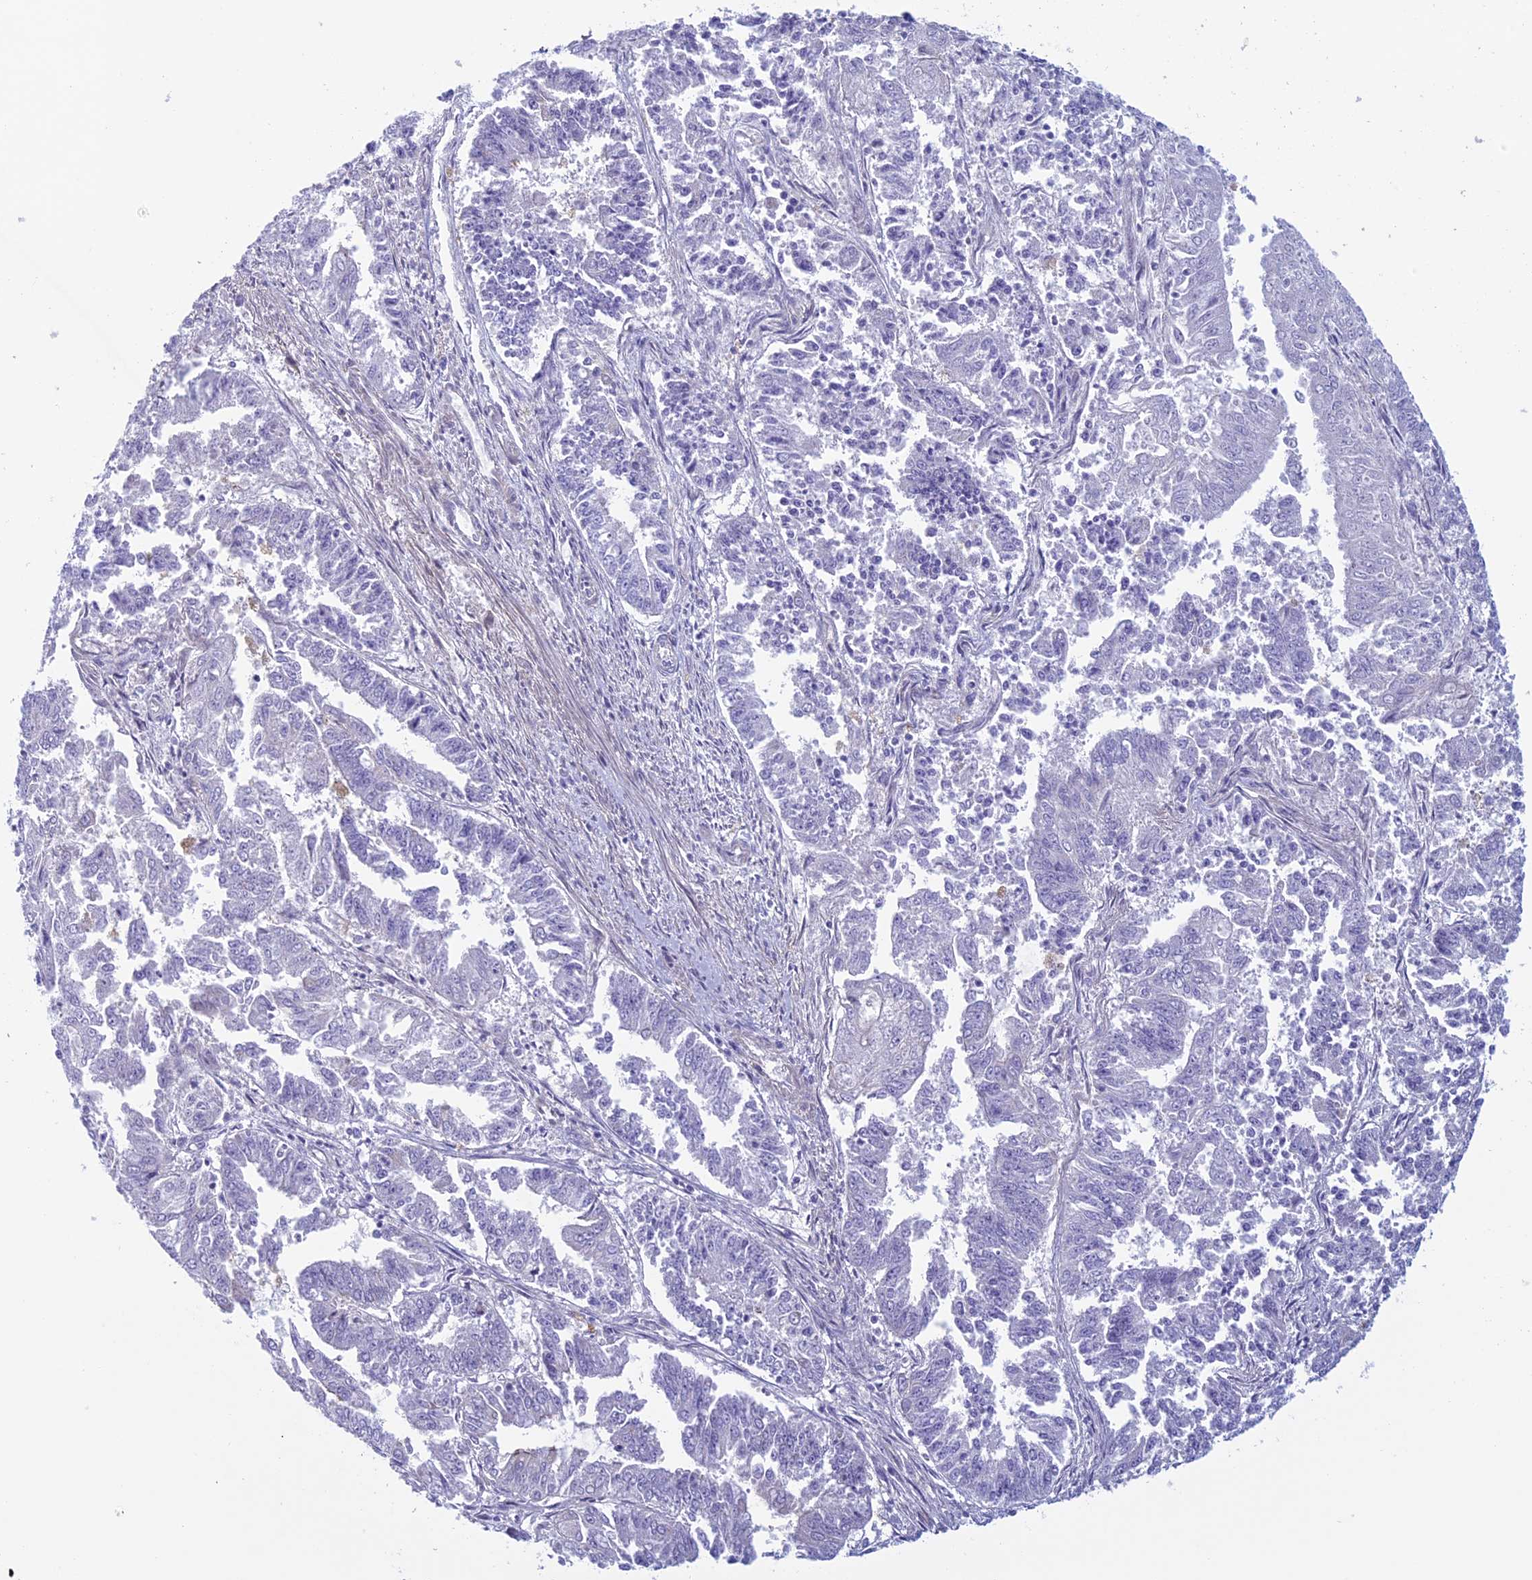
{"staining": {"intensity": "negative", "quantity": "none", "location": "none"}, "tissue": "endometrial cancer", "cell_type": "Tumor cells", "image_type": "cancer", "snomed": [{"axis": "morphology", "description": "Adenocarcinoma, NOS"}, {"axis": "topography", "description": "Endometrium"}], "caption": "Immunohistochemistry (IHC) of endometrial adenocarcinoma displays no positivity in tumor cells.", "gene": "CNOT6L", "patient": {"sex": "female", "age": 73}}